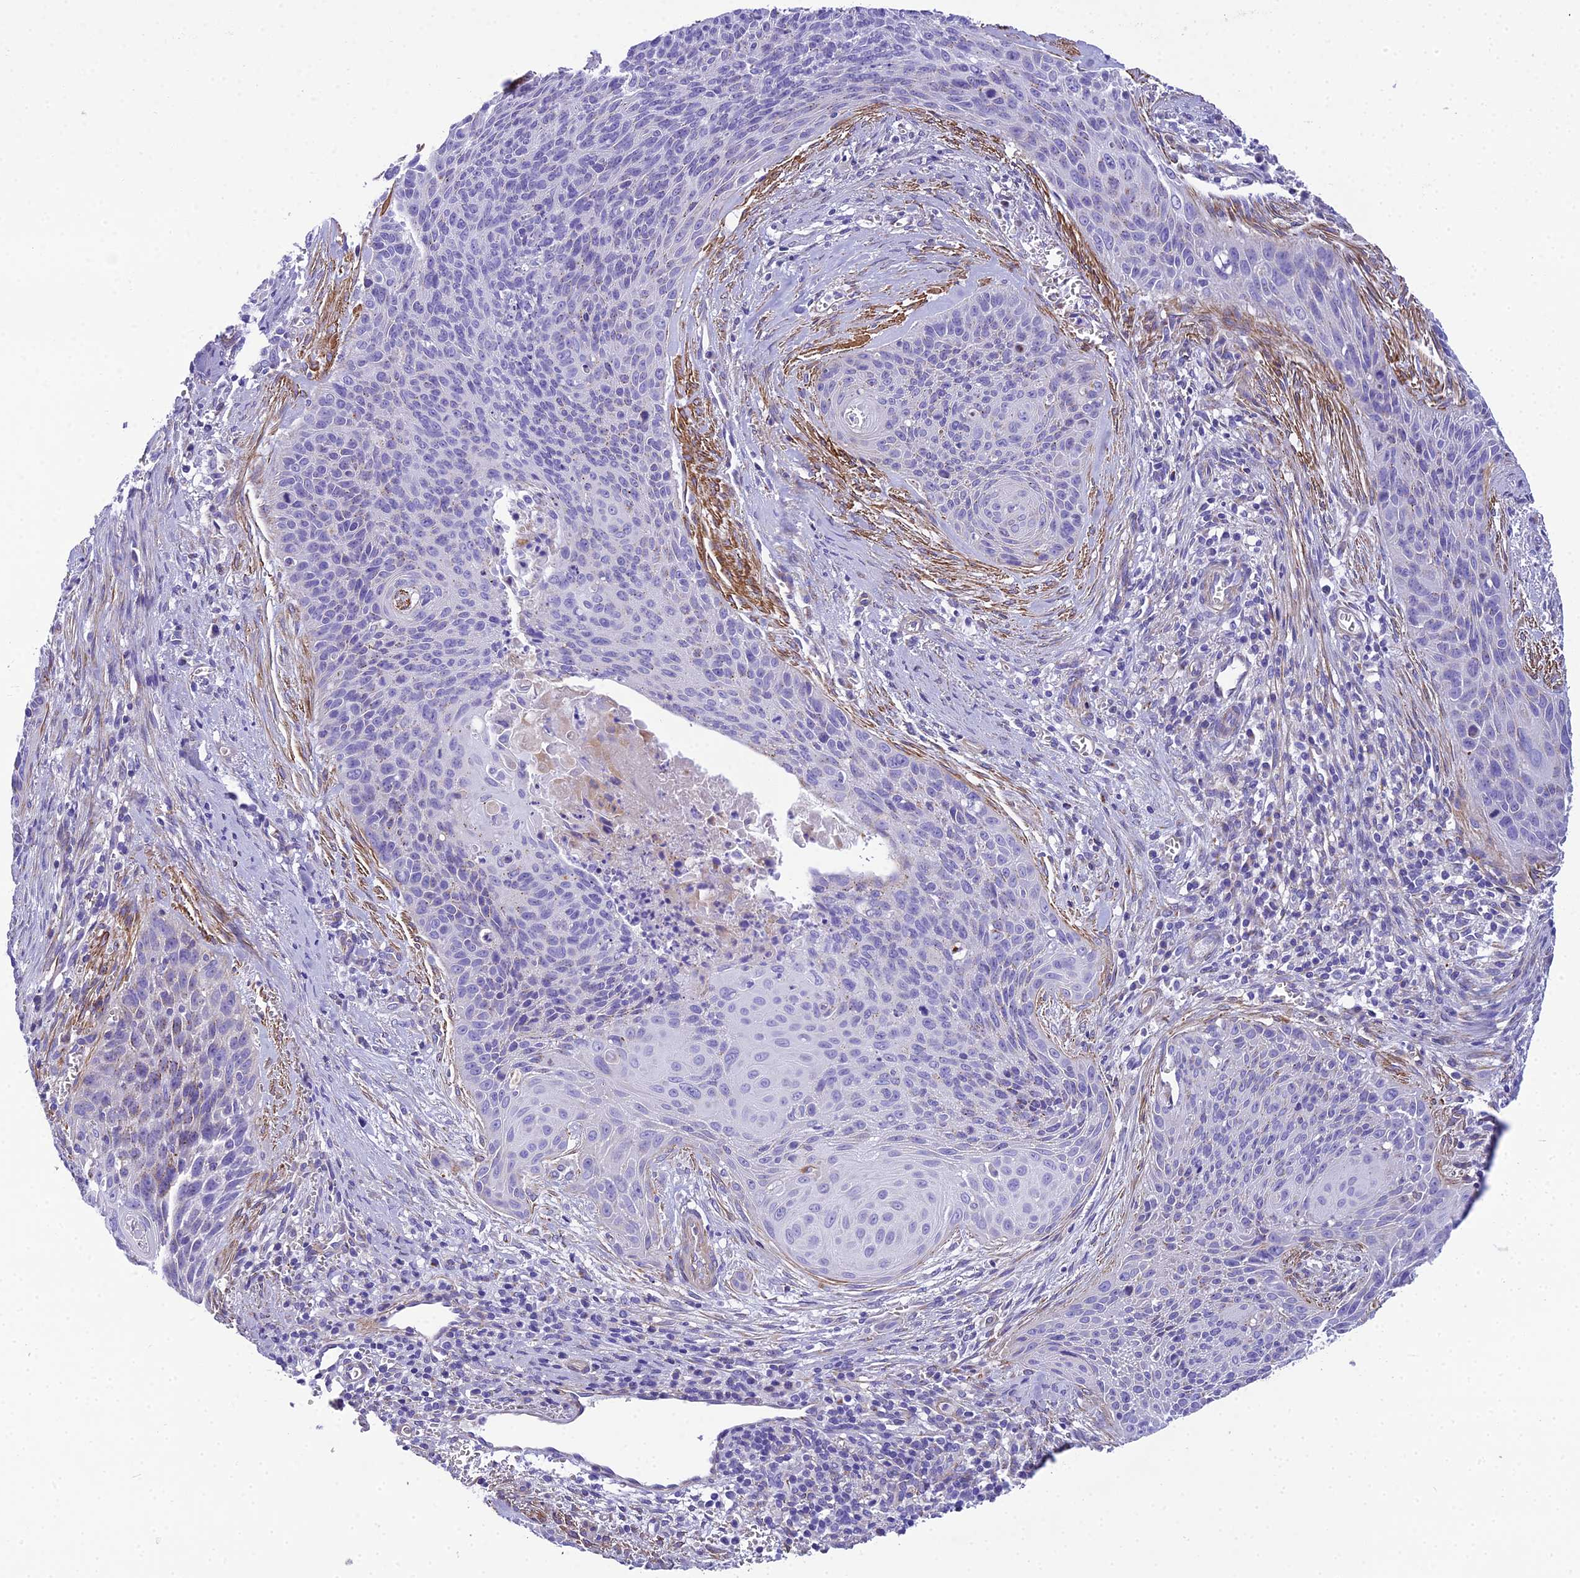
{"staining": {"intensity": "negative", "quantity": "none", "location": "none"}, "tissue": "cervical cancer", "cell_type": "Tumor cells", "image_type": "cancer", "snomed": [{"axis": "morphology", "description": "Squamous cell carcinoma, NOS"}, {"axis": "topography", "description": "Cervix"}], "caption": "Tumor cells are negative for protein expression in human cervical cancer. The staining is performed using DAB brown chromogen with nuclei counter-stained in using hematoxylin.", "gene": "GFRA1", "patient": {"sex": "female", "age": 55}}